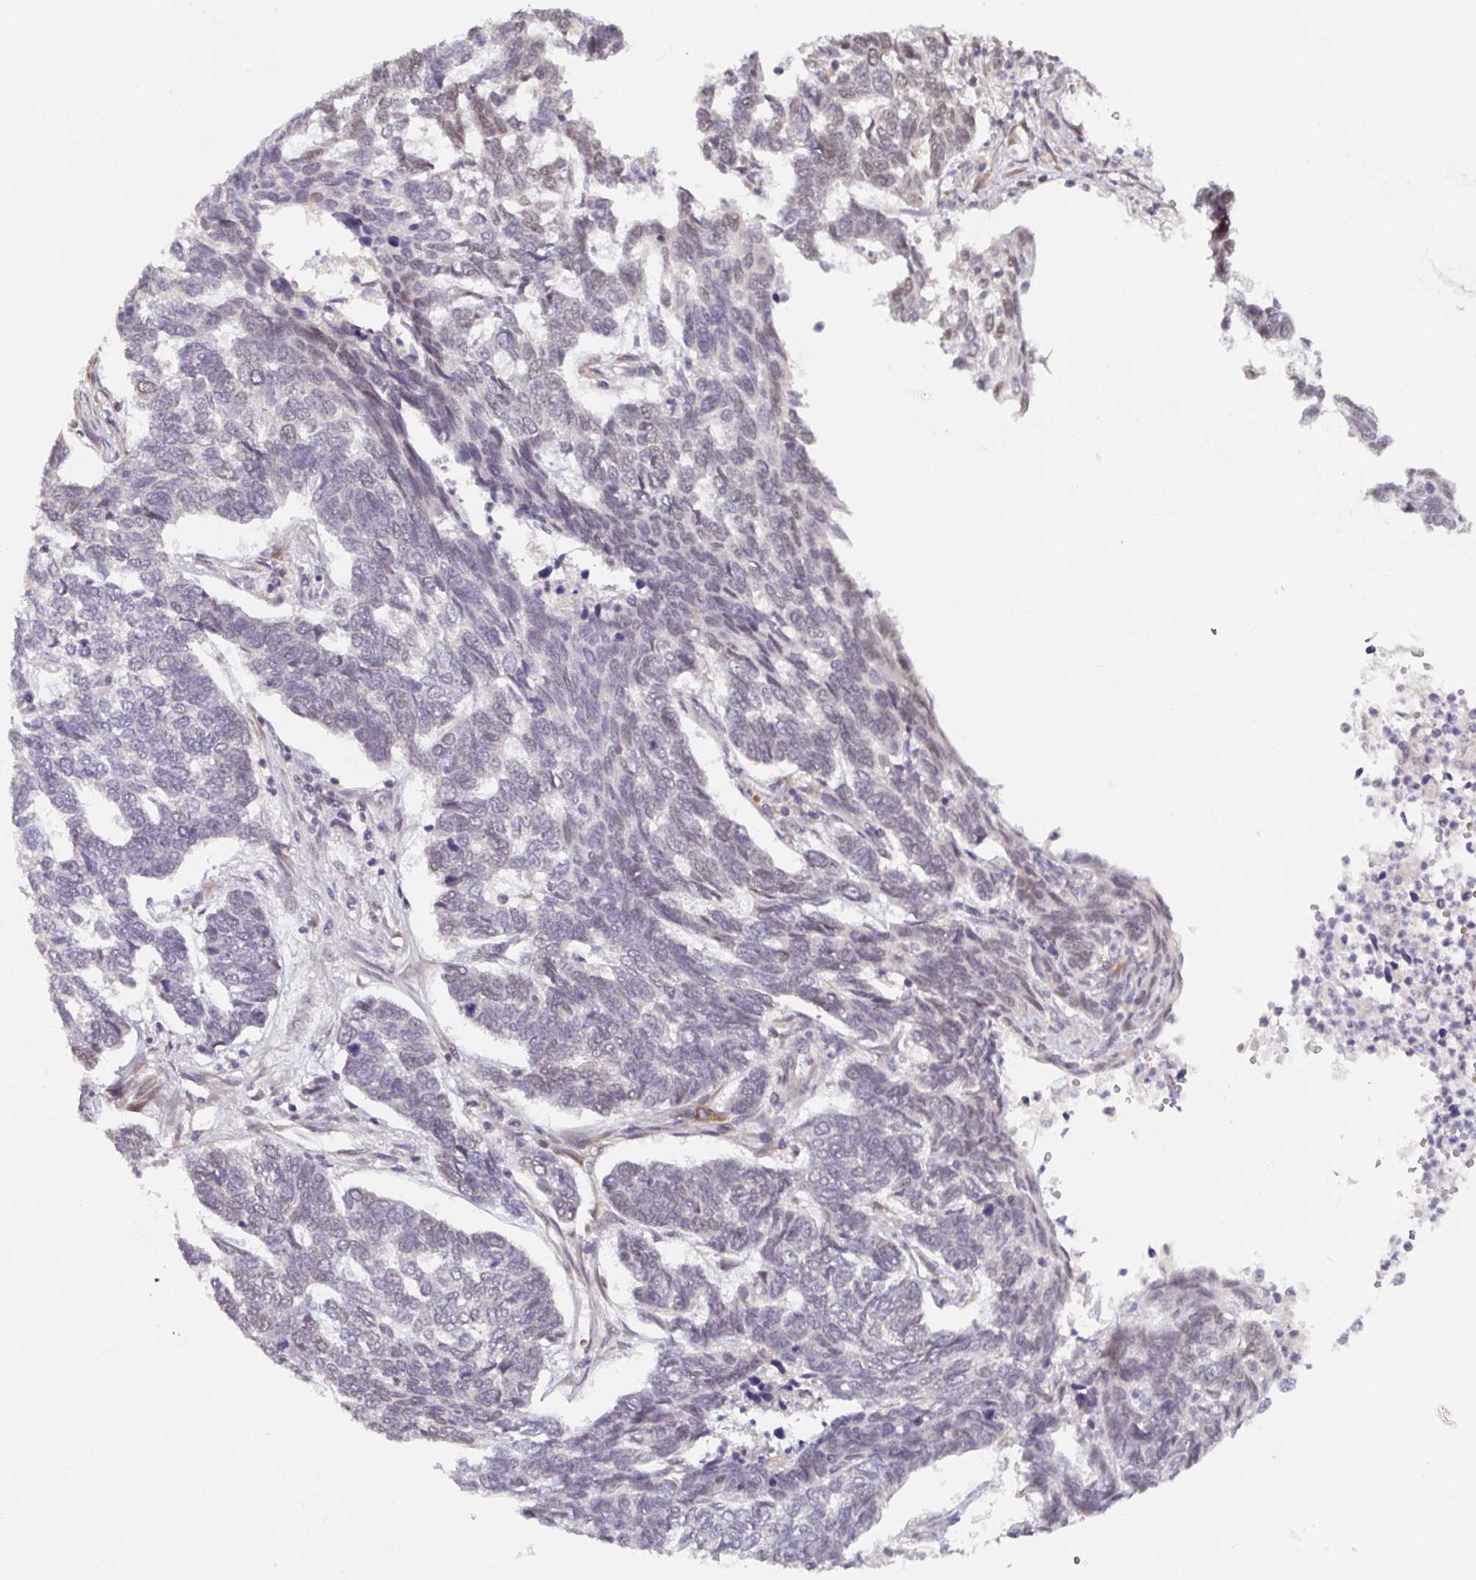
{"staining": {"intensity": "negative", "quantity": "none", "location": "none"}, "tissue": "skin cancer", "cell_type": "Tumor cells", "image_type": "cancer", "snomed": [{"axis": "morphology", "description": "Basal cell carcinoma"}, {"axis": "topography", "description": "Skin"}], "caption": "High power microscopy photomicrograph of an immunohistochemistry (IHC) histopathology image of skin cancer, revealing no significant positivity in tumor cells.", "gene": "ALG1", "patient": {"sex": "female", "age": 65}}